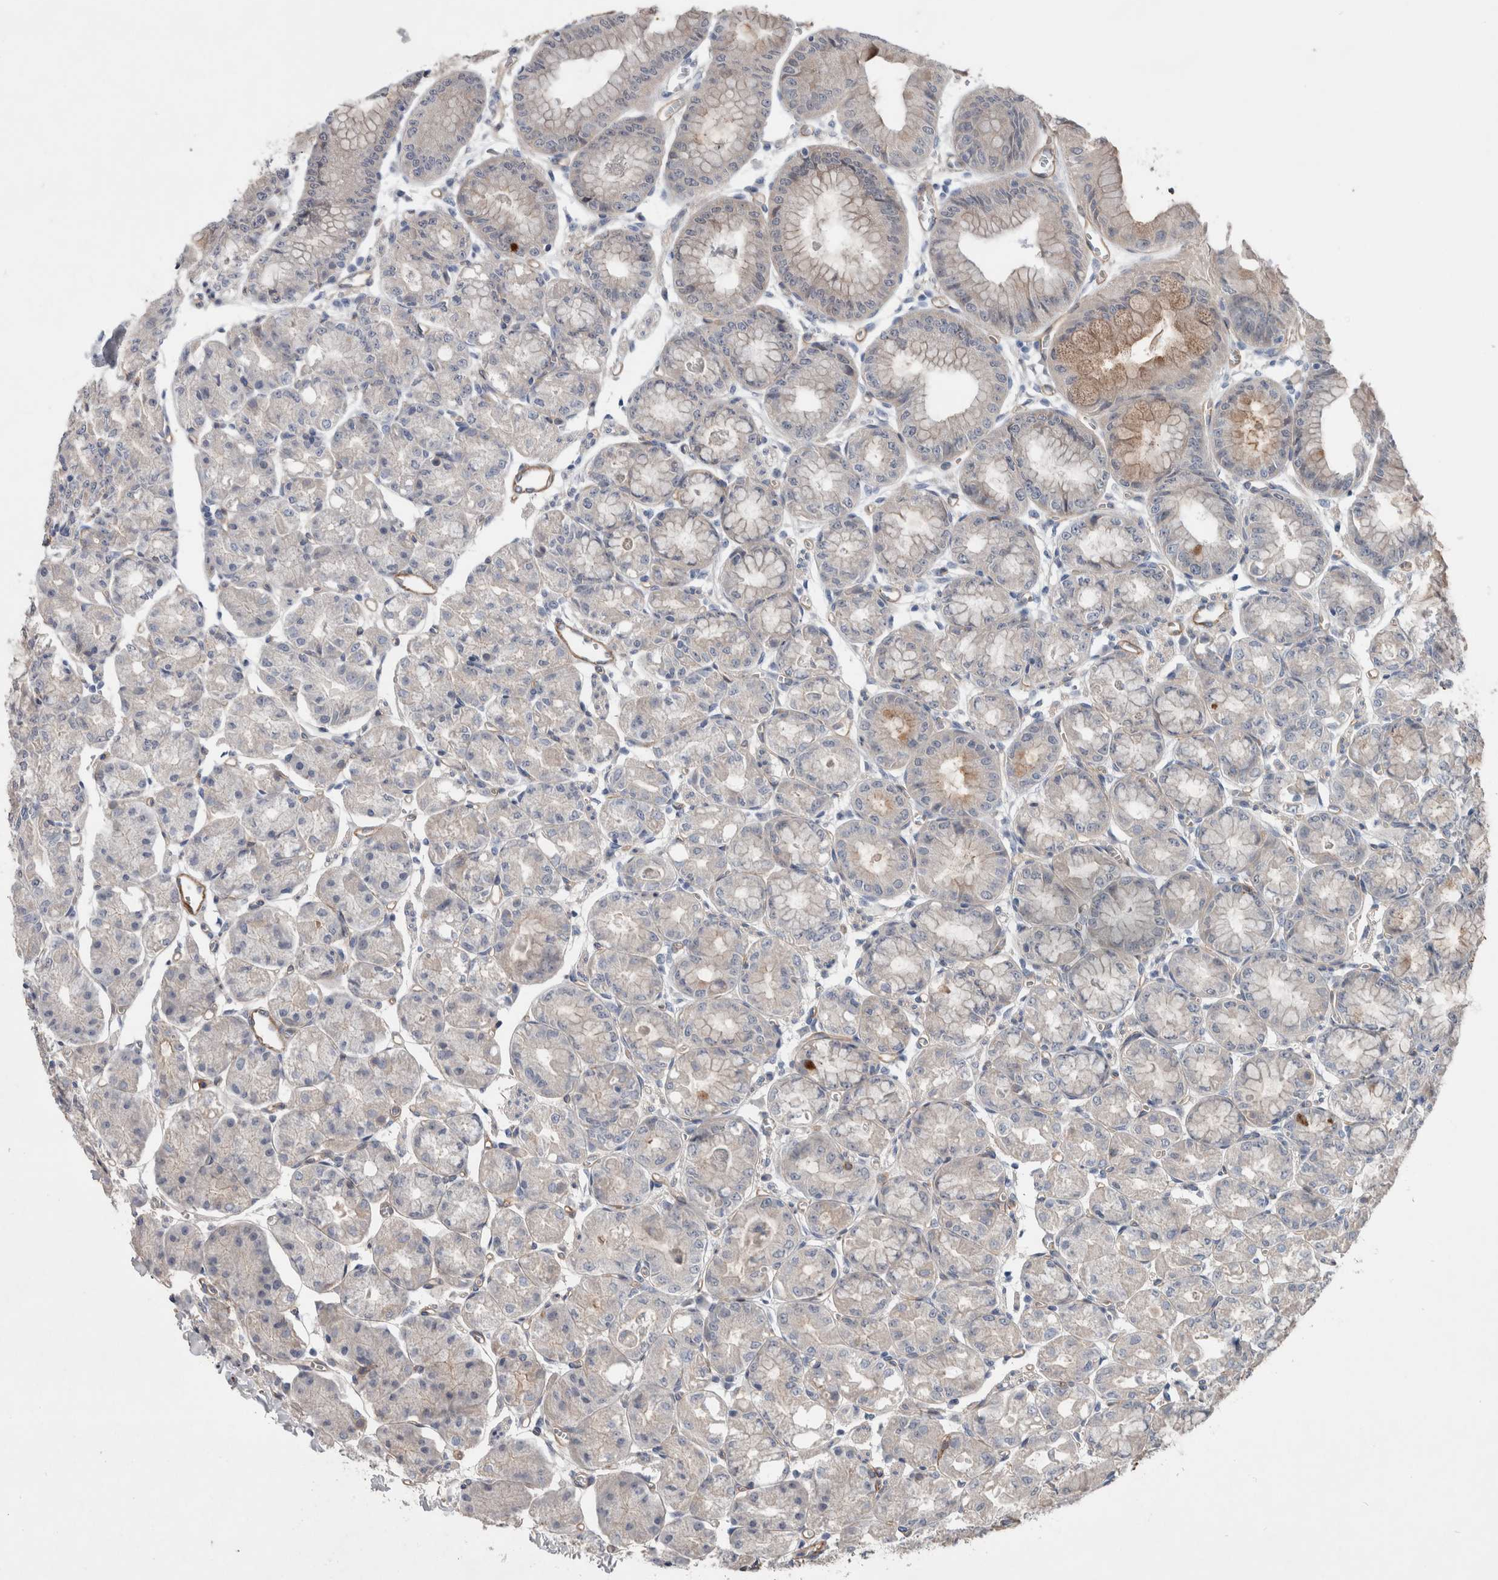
{"staining": {"intensity": "moderate", "quantity": "<25%", "location": "cytoplasmic/membranous"}, "tissue": "stomach", "cell_type": "Glandular cells", "image_type": "normal", "snomed": [{"axis": "morphology", "description": "Normal tissue, NOS"}, {"axis": "topography", "description": "Stomach, lower"}], "caption": "This is an image of immunohistochemistry (IHC) staining of unremarkable stomach, which shows moderate expression in the cytoplasmic/membranous of glandular cells.", "gene": "BCAM", "patient": {"sex": "male", "age": 71}}